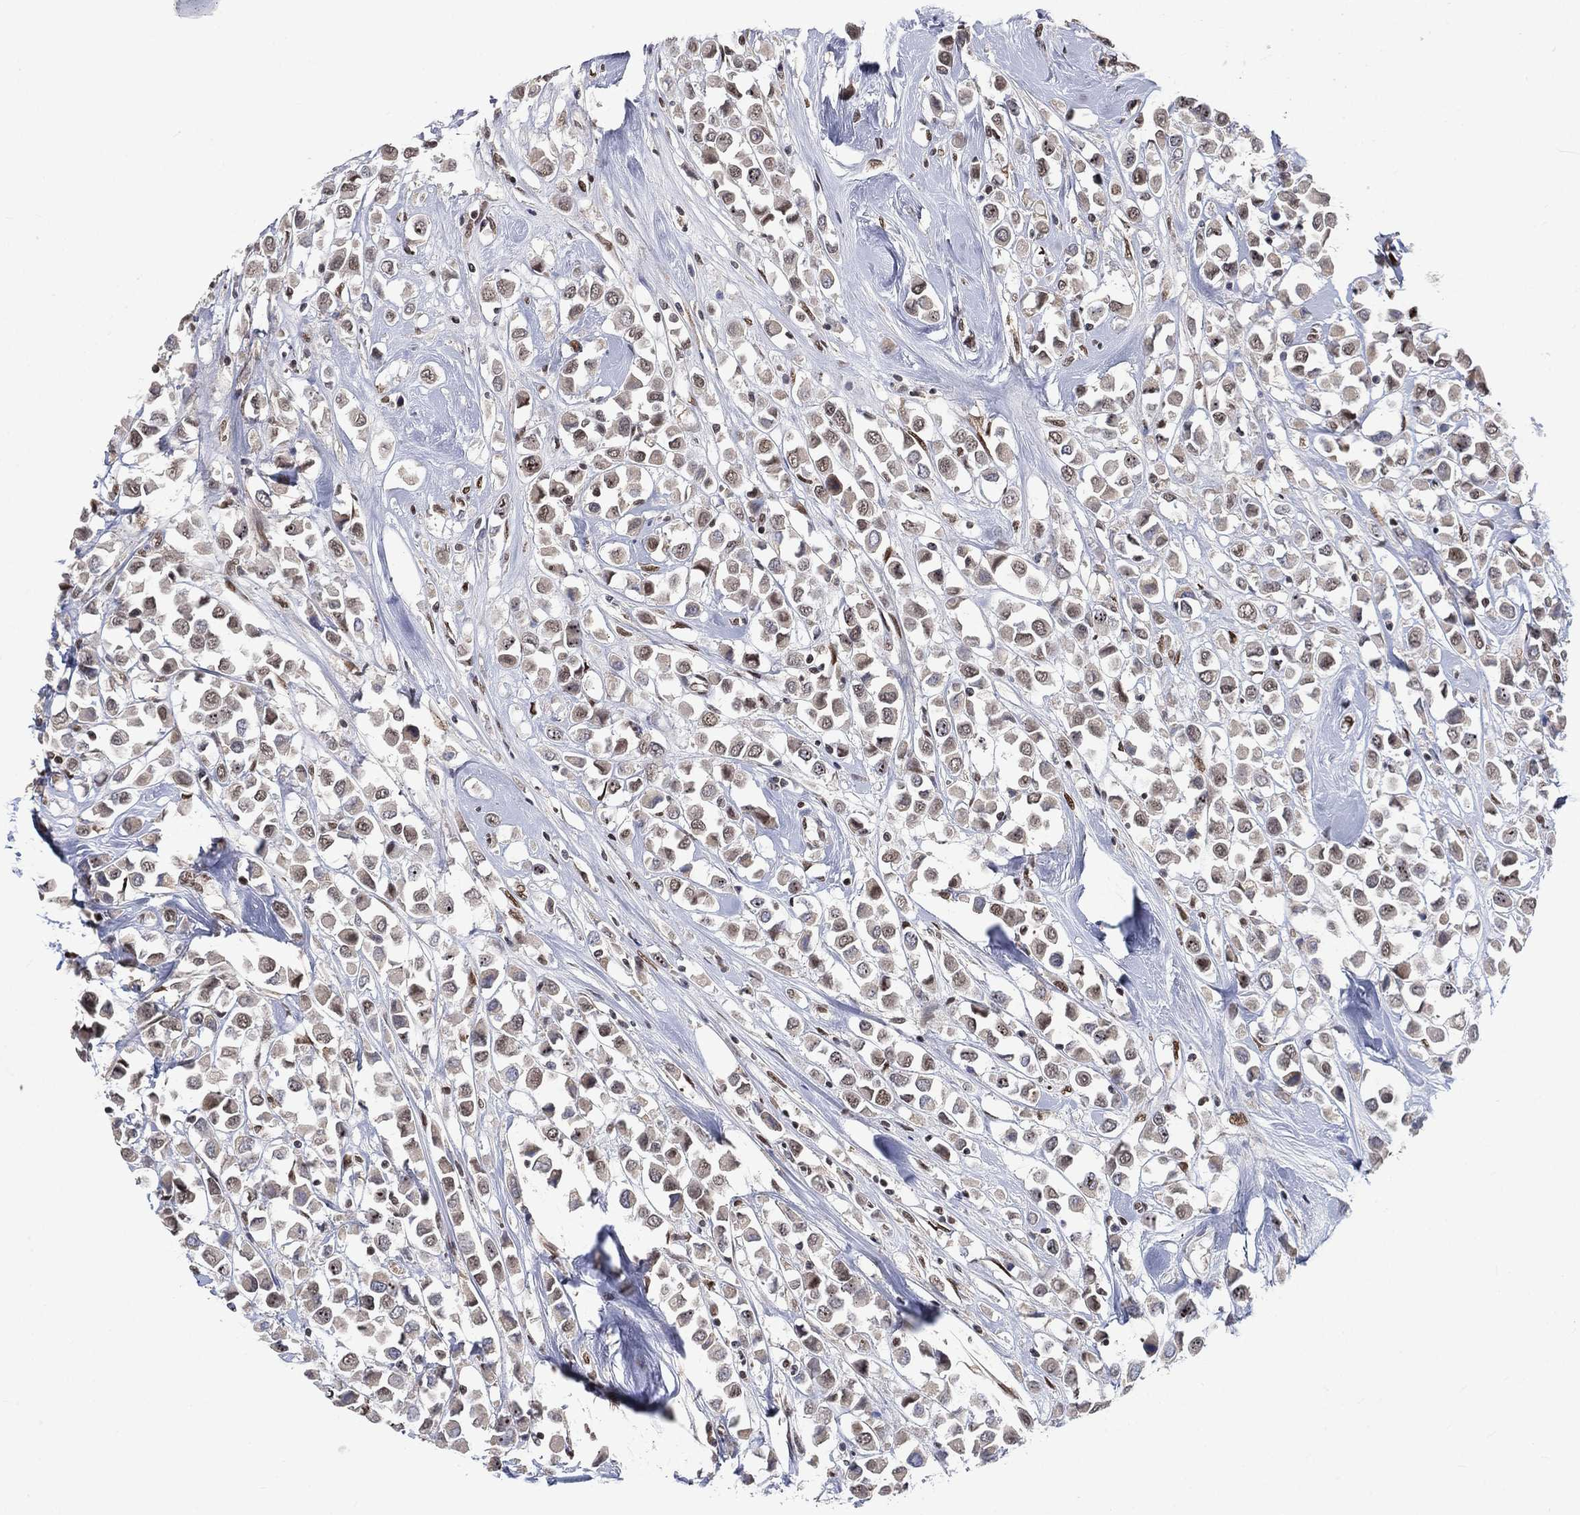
{"staining": {"intensity": "weak", "quantity": "<25%", "location": "nuclear"}, "tissue": "breast cancer", "cell_type": "Tumor cells", "image_type": "cancer", "snomed": [{"axis": "morphology", "description": "Duct carcinoma"}, {"axis": "topography", "description": "Breast"}], "caption": "Breast intraductal carcinoma stained for a protein using immunohistochemistry (IHC) reveals no expression tumor cells.", "gene": "YLPM1", "patient": {"sex": "female", "age": 61}}